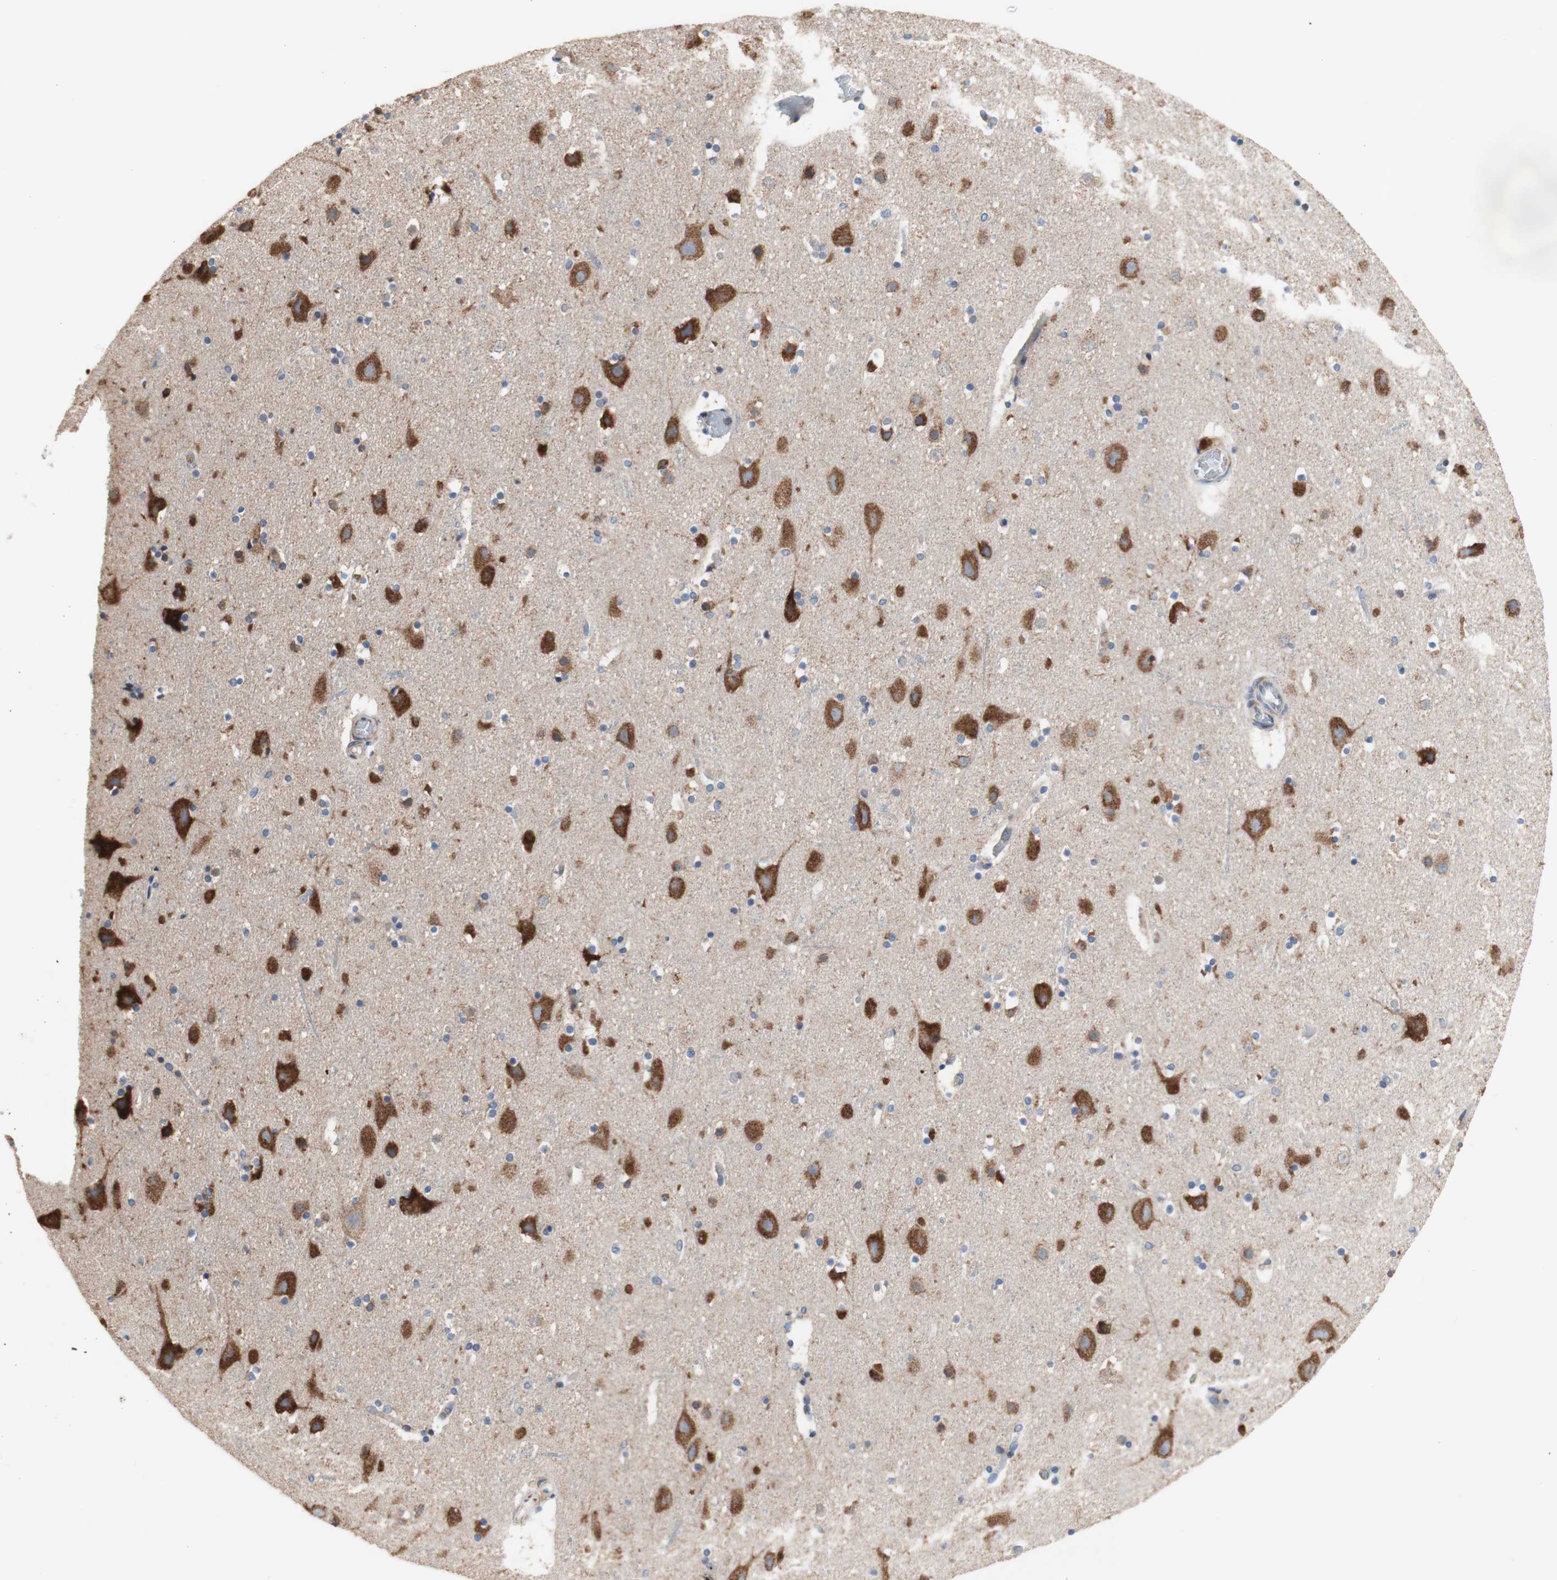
{"staining": {"intensity": "weak", "quantity": ">75%", "location": "cytoplasmic/membranous"}, "tissue": "cerebral cortex", "cell_type": "Endothelial cells", "image_type": "normal", "snomed": [{"axis": "morphology", "description": "Normal tissue, NOS"}, {"axis": "topography", "description": "Cerebral cortex"}], "caption": "About >75% of endothelial cells in unremarkable human cerebral cortex show weak cytoplasmic/membranous protein expression as visualized by brown immunohistochemical staining.", "gene": "FMR1", "patient": {"sex": "male", "age": 45}}